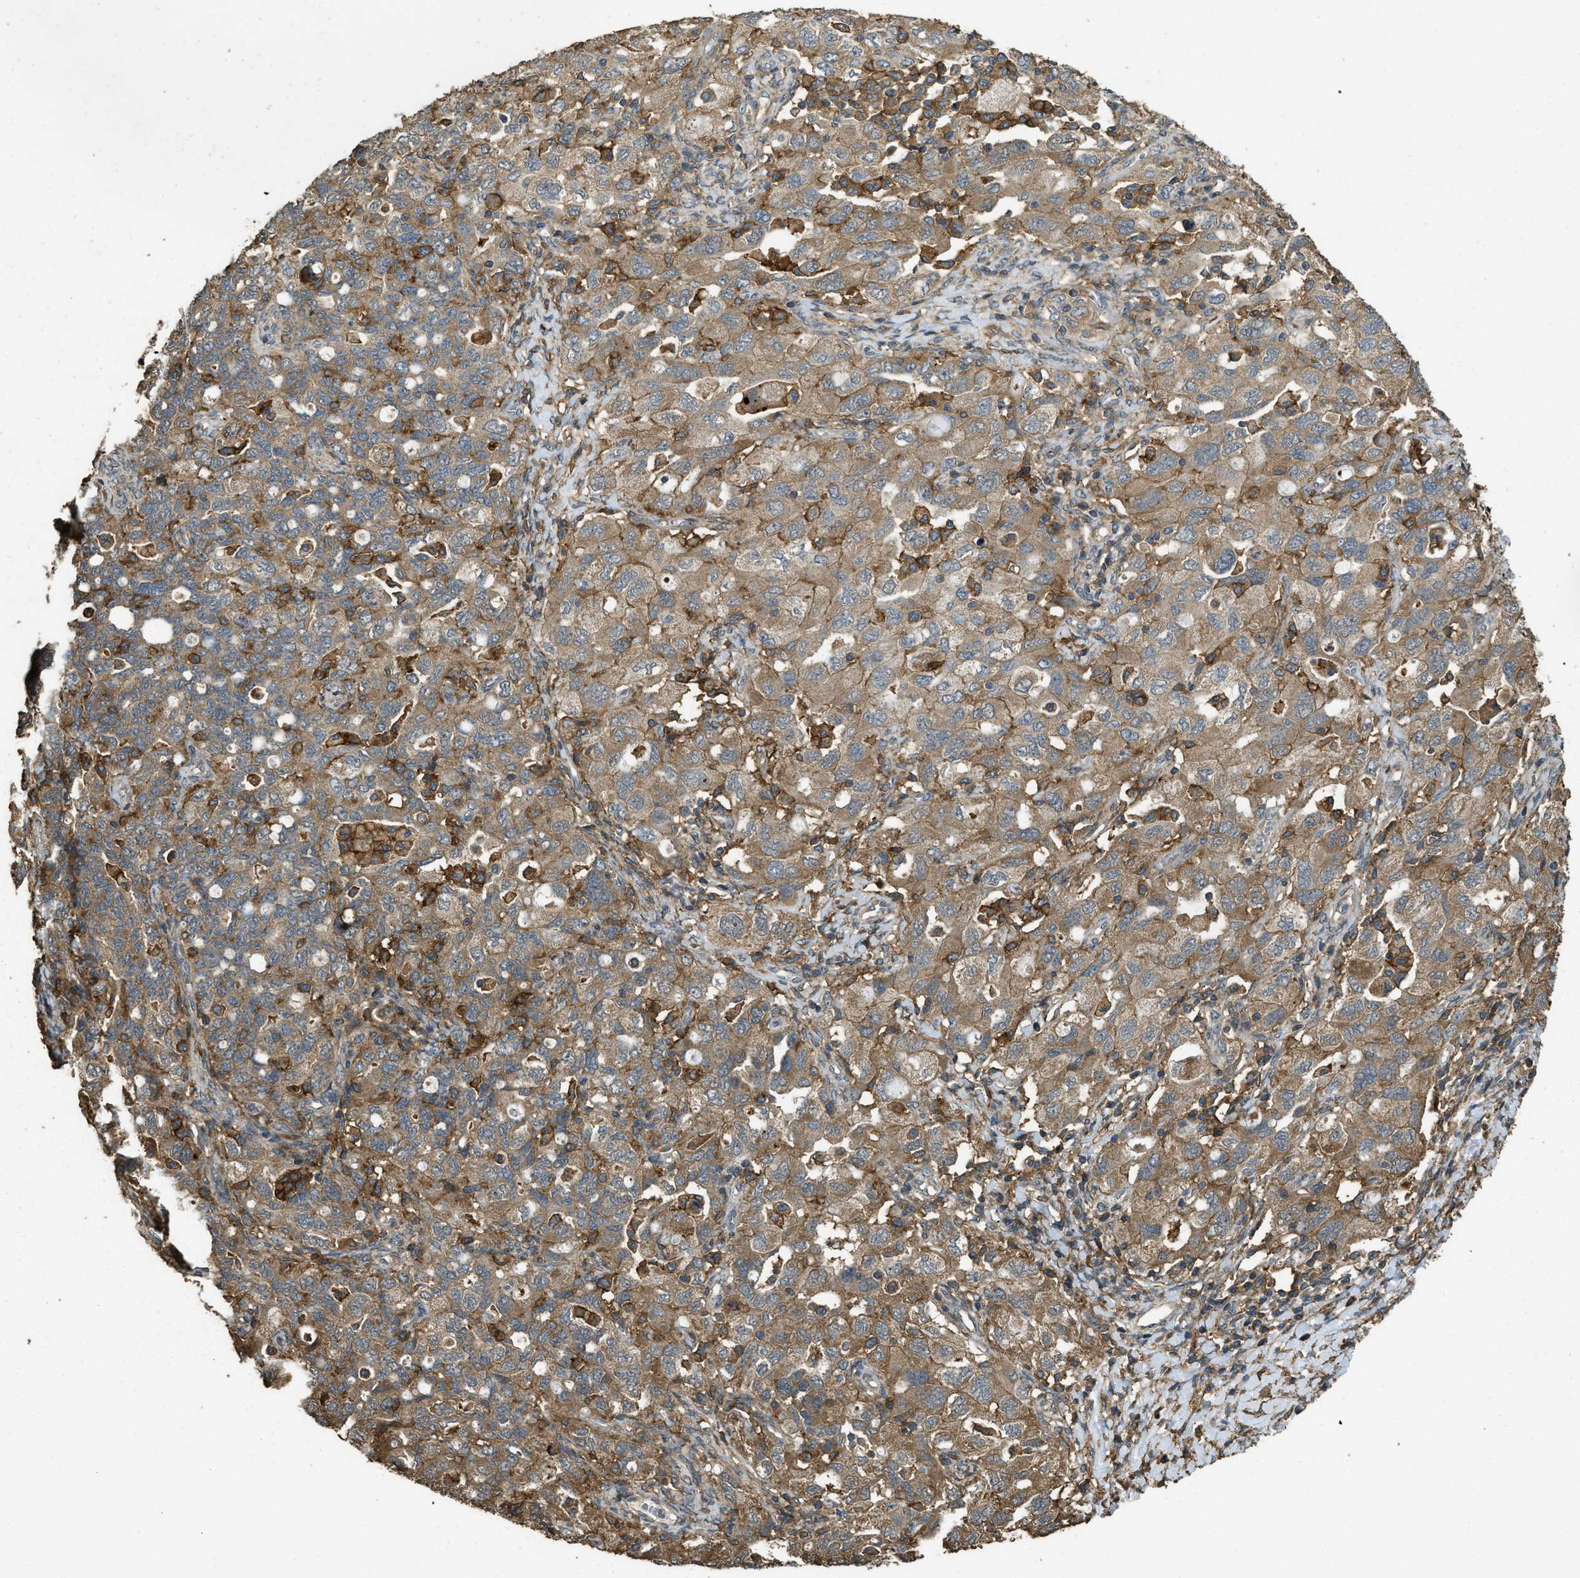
{"staining": {"intensity": "moderate", "quantity": ">75%", "location": "cytoplasmic/membranous"}, "tissue": "ovarian cancer", "cell_type": "Tumor cells", "image_type": "cancer", "snomed": [{"axis": "morphology", "description": "Carcinoma, NOS"}, {"axis": "morphology", "description": "Cystadenocarcinoma, serous, NOS"}, {"axis": "topography", "description": "Ovary"}], "caption": "A medium amount of moderate cytoplasmic/membranous staining is seen in about >75% of tumor cells in ovarian cancer tissue.", "gene": "CD276", "patient": {"sex": "female", "age": 69}}